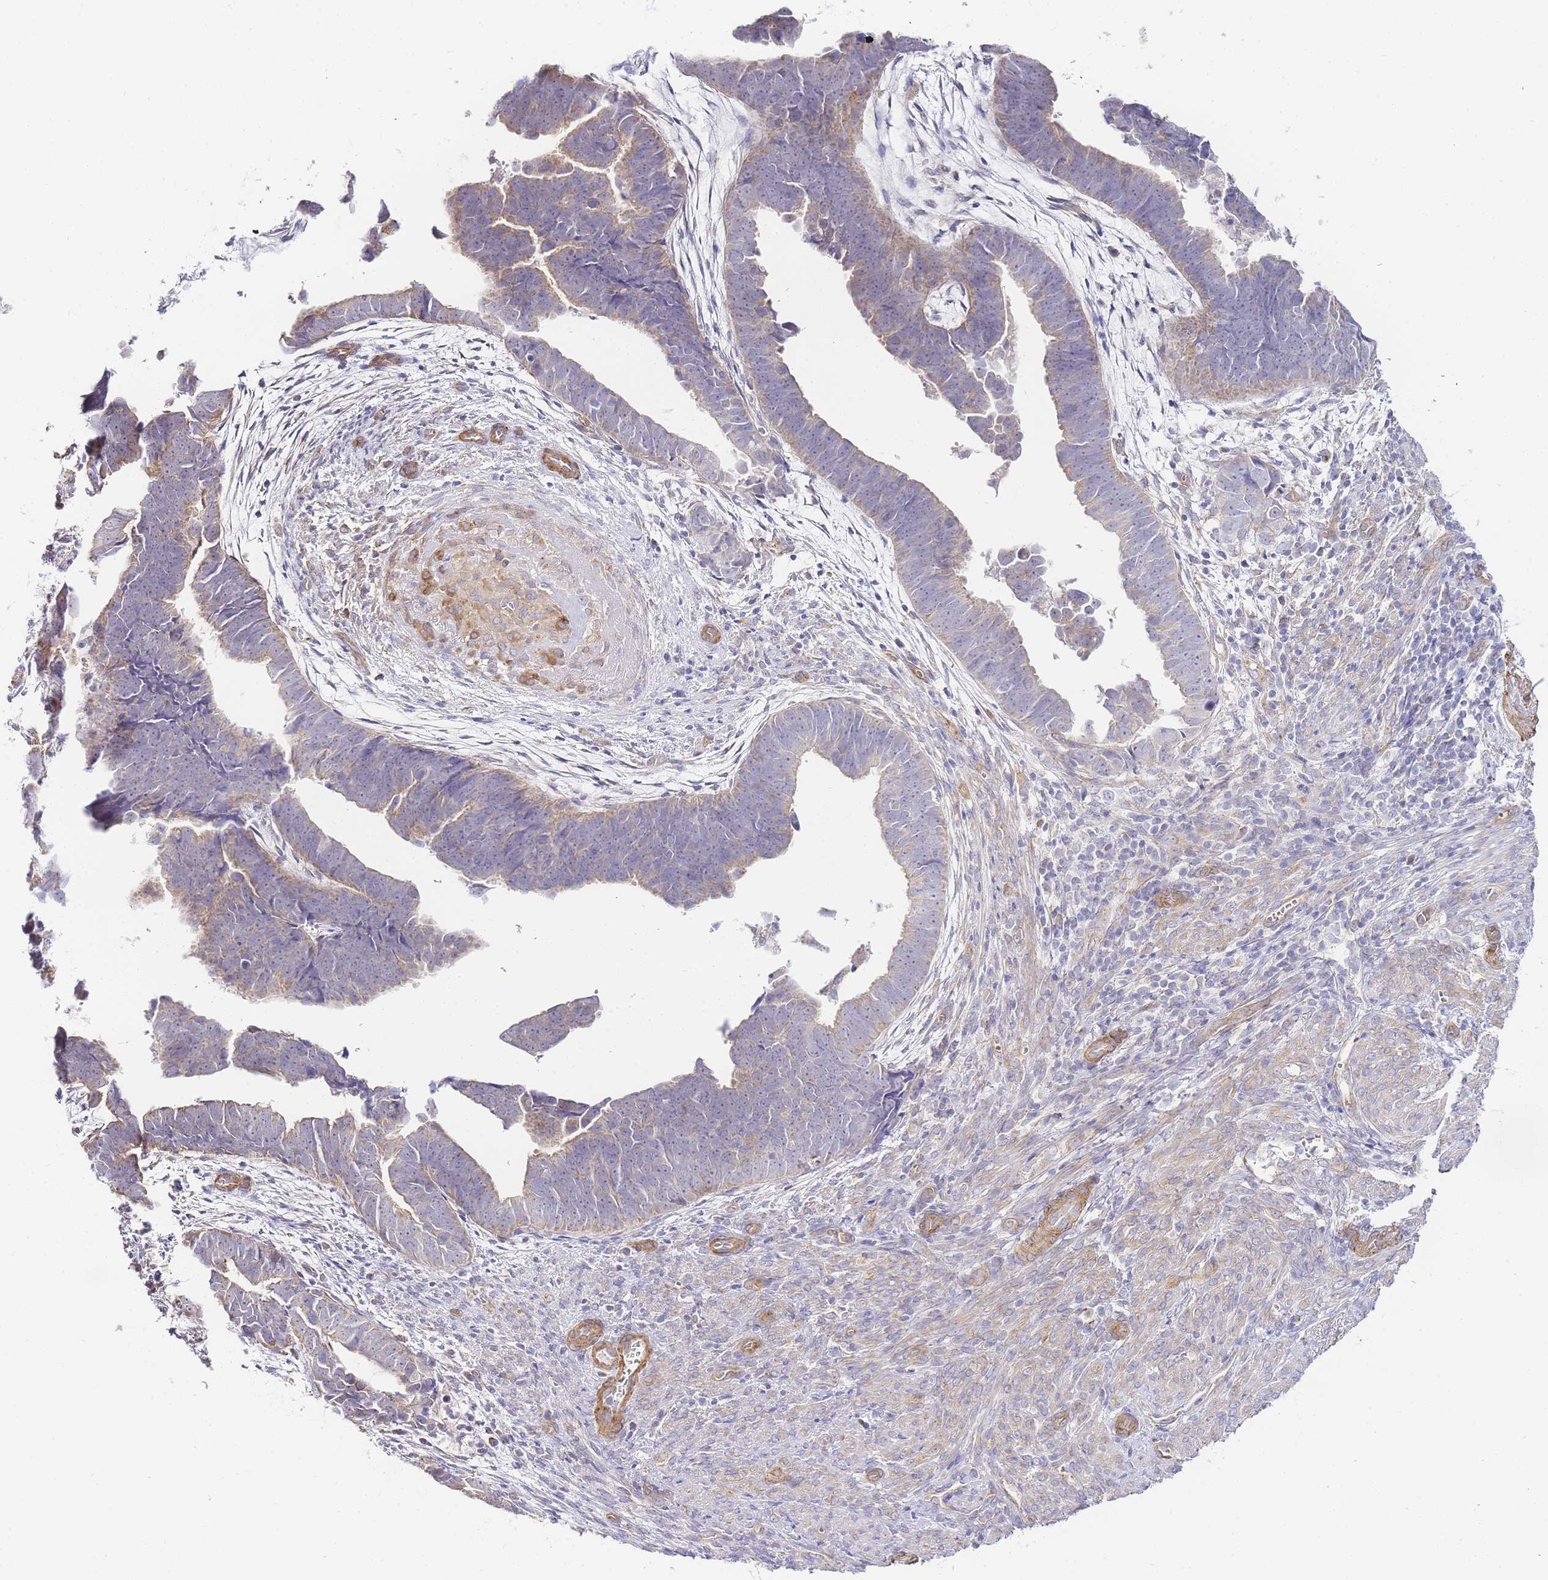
{"staining": {"intensity": "weak", "quantity": "25%-75%", "location": "cytoplasmic/membranous"}, "tissue": "endometrial cancer", "cell_type": "Tumor cells", "image_type": "cancer", "snomed": [{"axis": "morphology", "description": "Adenocarcinoma, NOS"}, {"axis": "topography", "description": "Endometrium"}], "caption": "Immunohistochemical staining of human endometrial cancer demonstrates low levels of weak cytoplasmic/membranous protein positivity in about 25%-75% of tumor cells. The staining was performed using DAB to visualize the protein expression in brown, while the nuclei were stained in blue with hematoxylin (Magnification: 20x).", "gene": "PDCD7", "patient": {"sex": "female", "age": 75}}